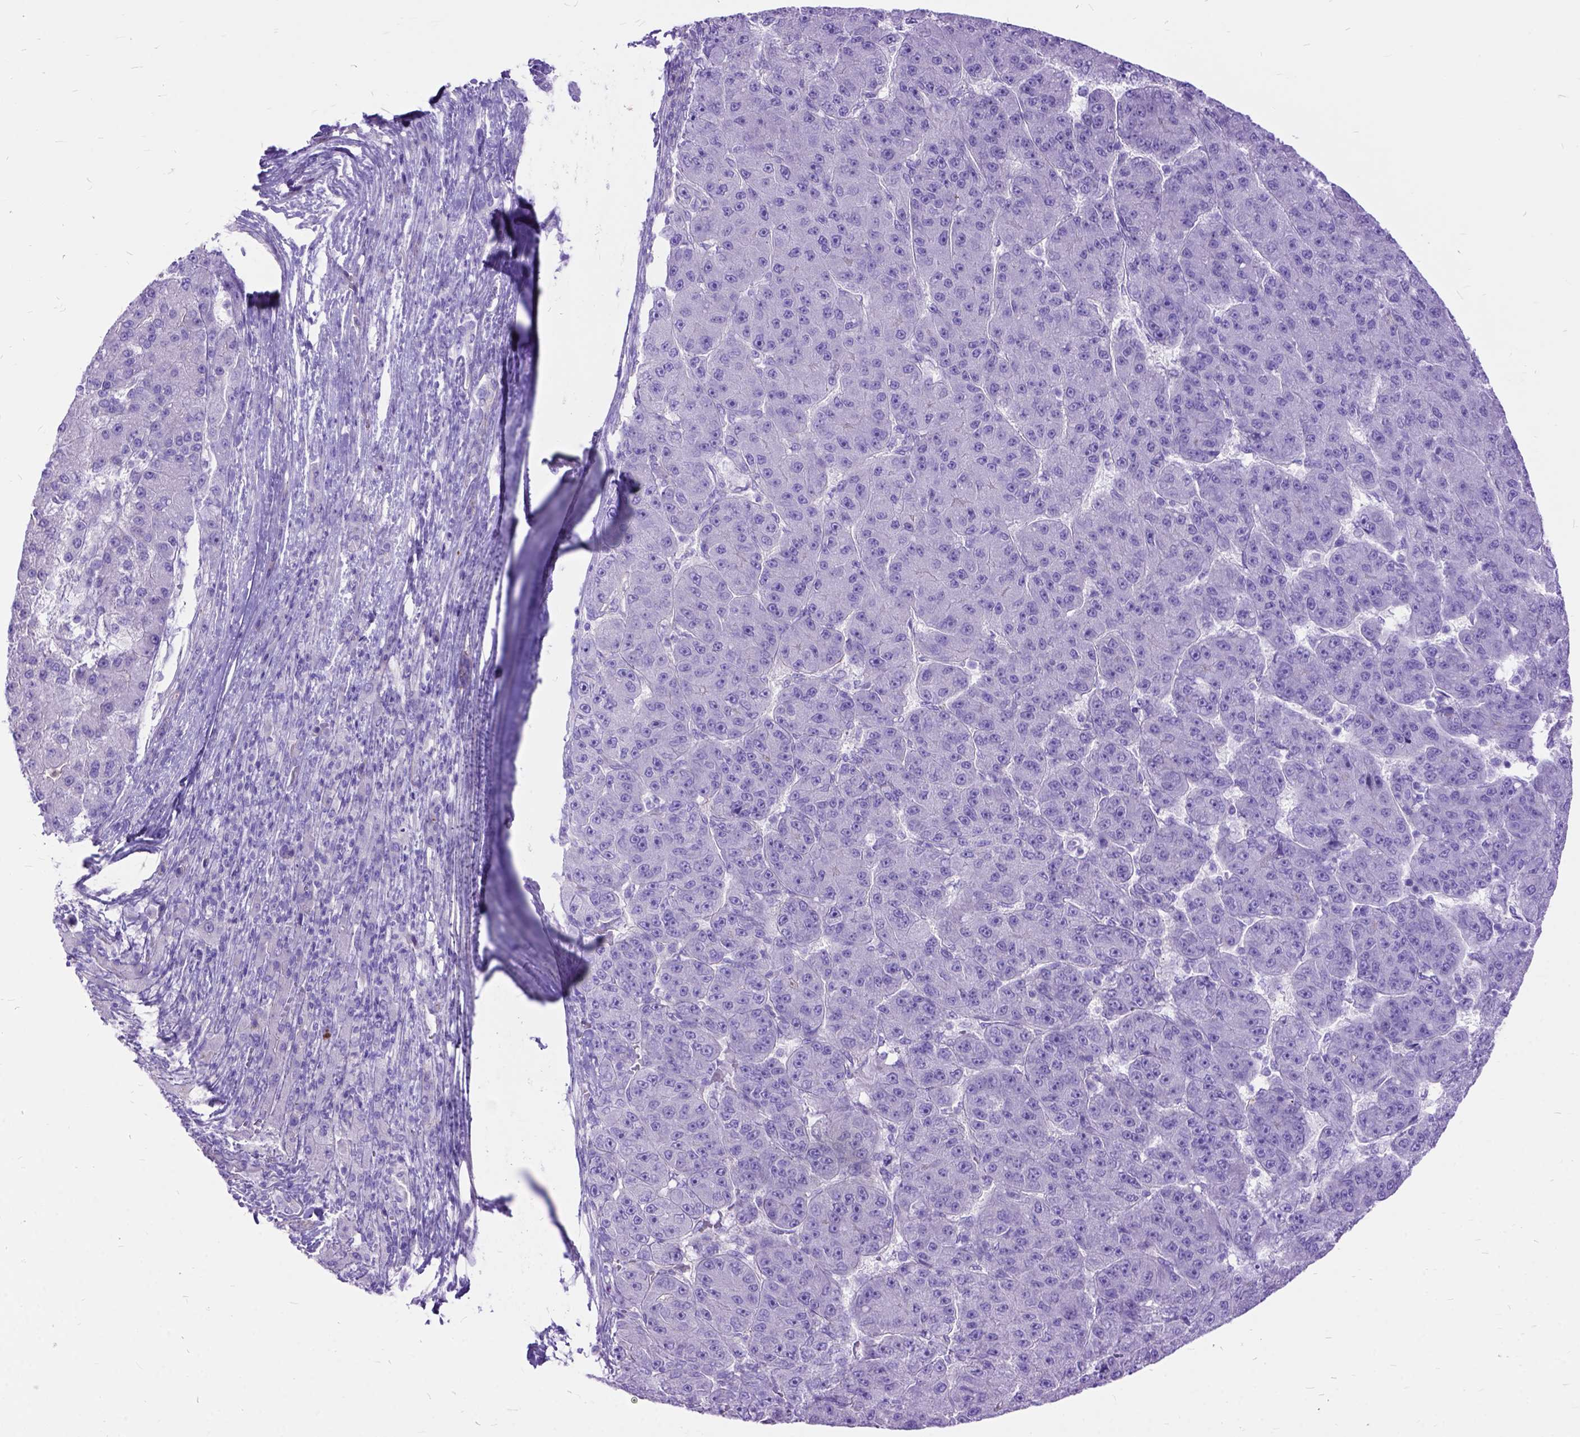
{"staining": {"intensity": "negative", "quantity": "none", "location": "none"}, "tissue": "liver cancer", "cell_type": "Tumor cells", "image_type": "cancer", "snomed": [{"axis": "morphology", "description": "Carcinoma, Hepatocellular, NOS"}, {"axis": "topography", "description": "Liver"}], "caption": "Immunohistochemical staining of liver hepatocellular carcinoma displays no significant expression in tumor cells.", "gene": "ARL9", "patient": {"sex": "male", "age": 67}}